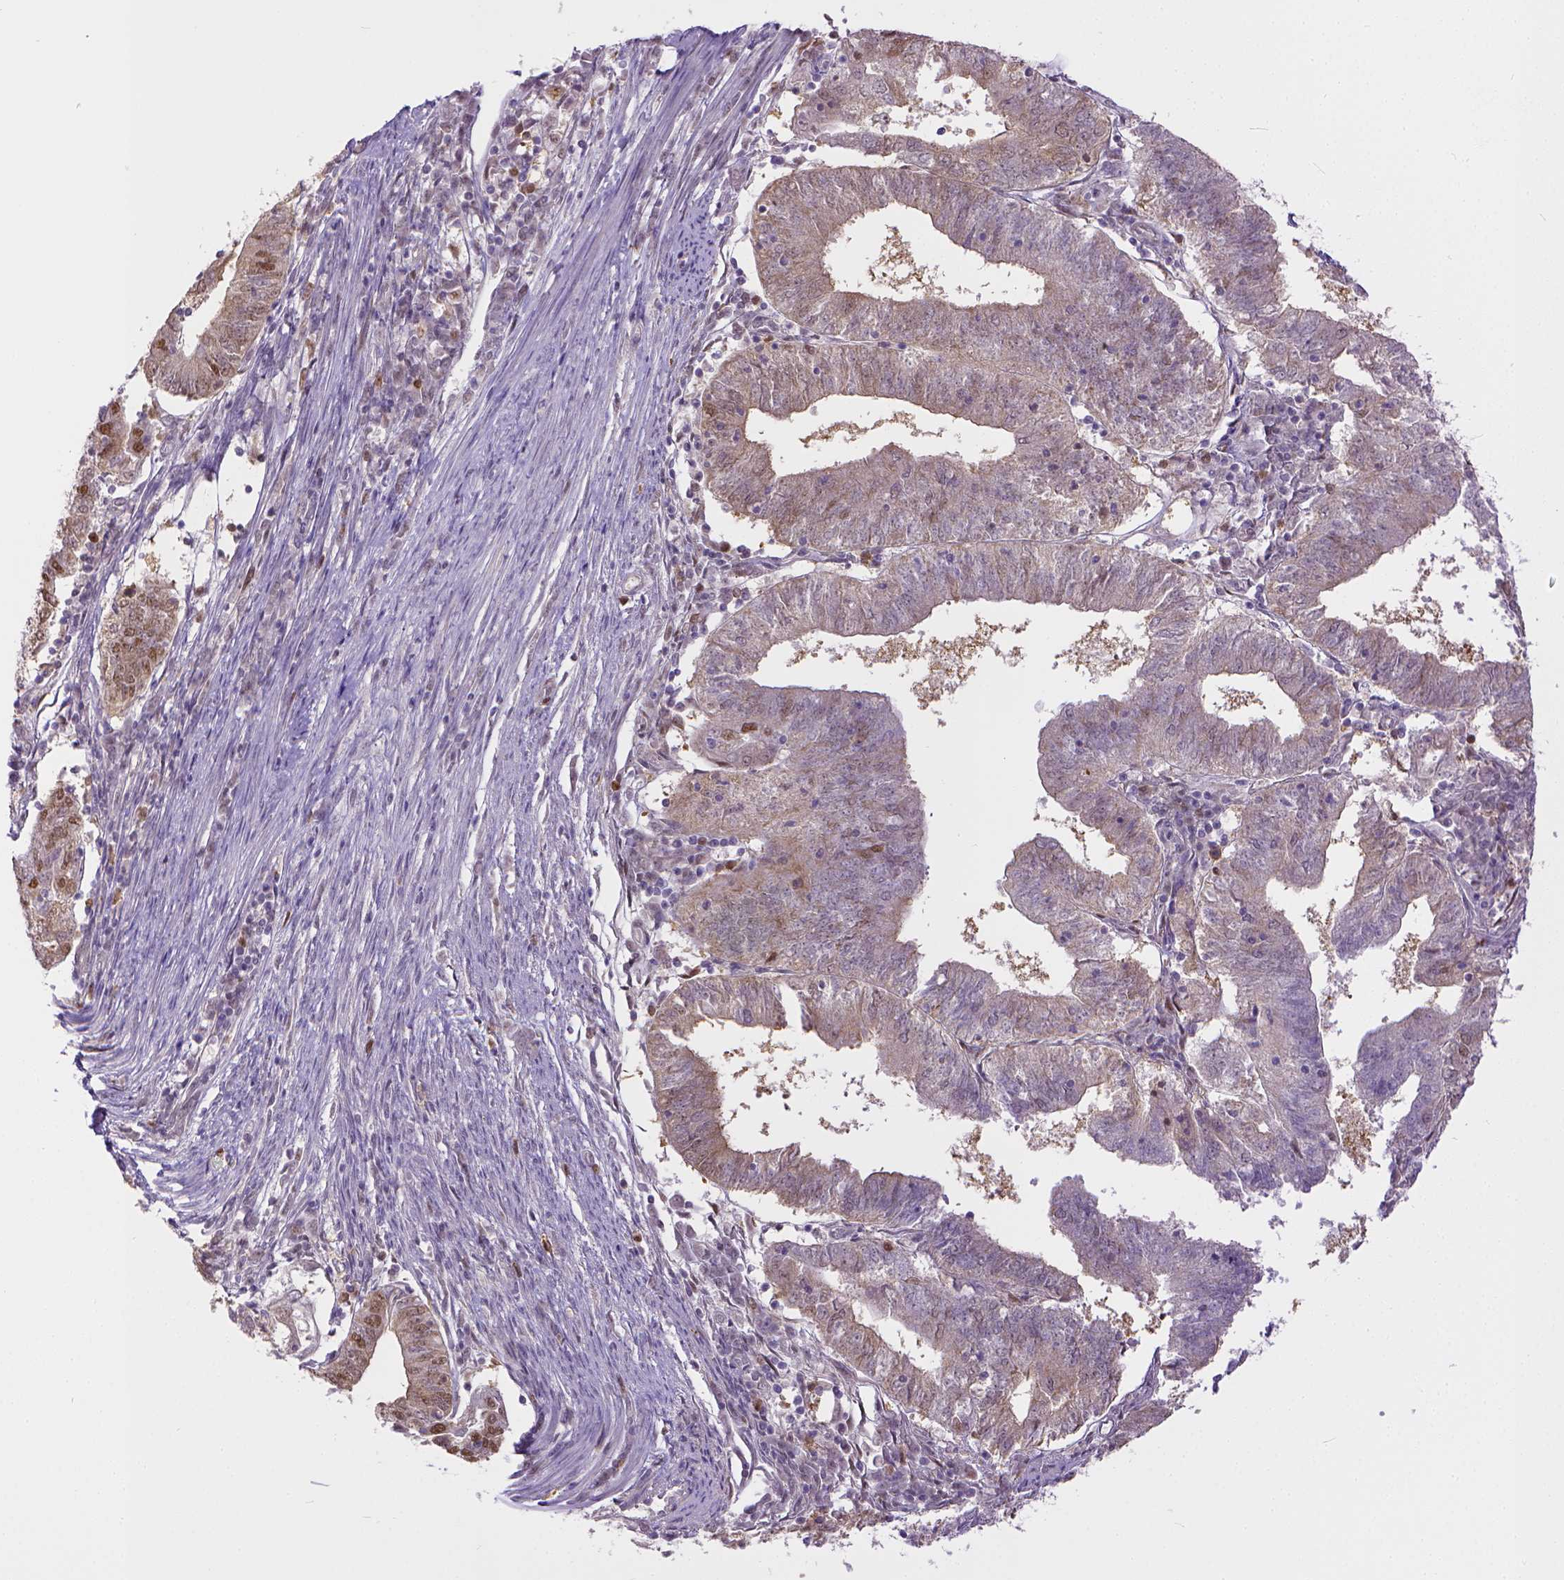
{"staining": {"intensity": "moderate", "quantity": "<25%", "location": "nuclear"}, "tissue": "endometrial cancer", "cell_type": "Tumor cells", "image_type": "cancer", "snomed": [{"axis": "morphology", "description": "Adenocarcinoma, NOS"}, {"axis": "topography", "description": "Endometrium"}], "caption": "High-magnification brightfield microscopy of endometrial adenocarcinoma stained with DAB (3,3'-diaminobenzidine) (brown) and counterstained with hematoxylin (blue). tumor cells exhibit moderate nuclear staining is present in about<25% of cells.", "gene": "ERCC1", "patient": {"sex": "female", "age": 82}}